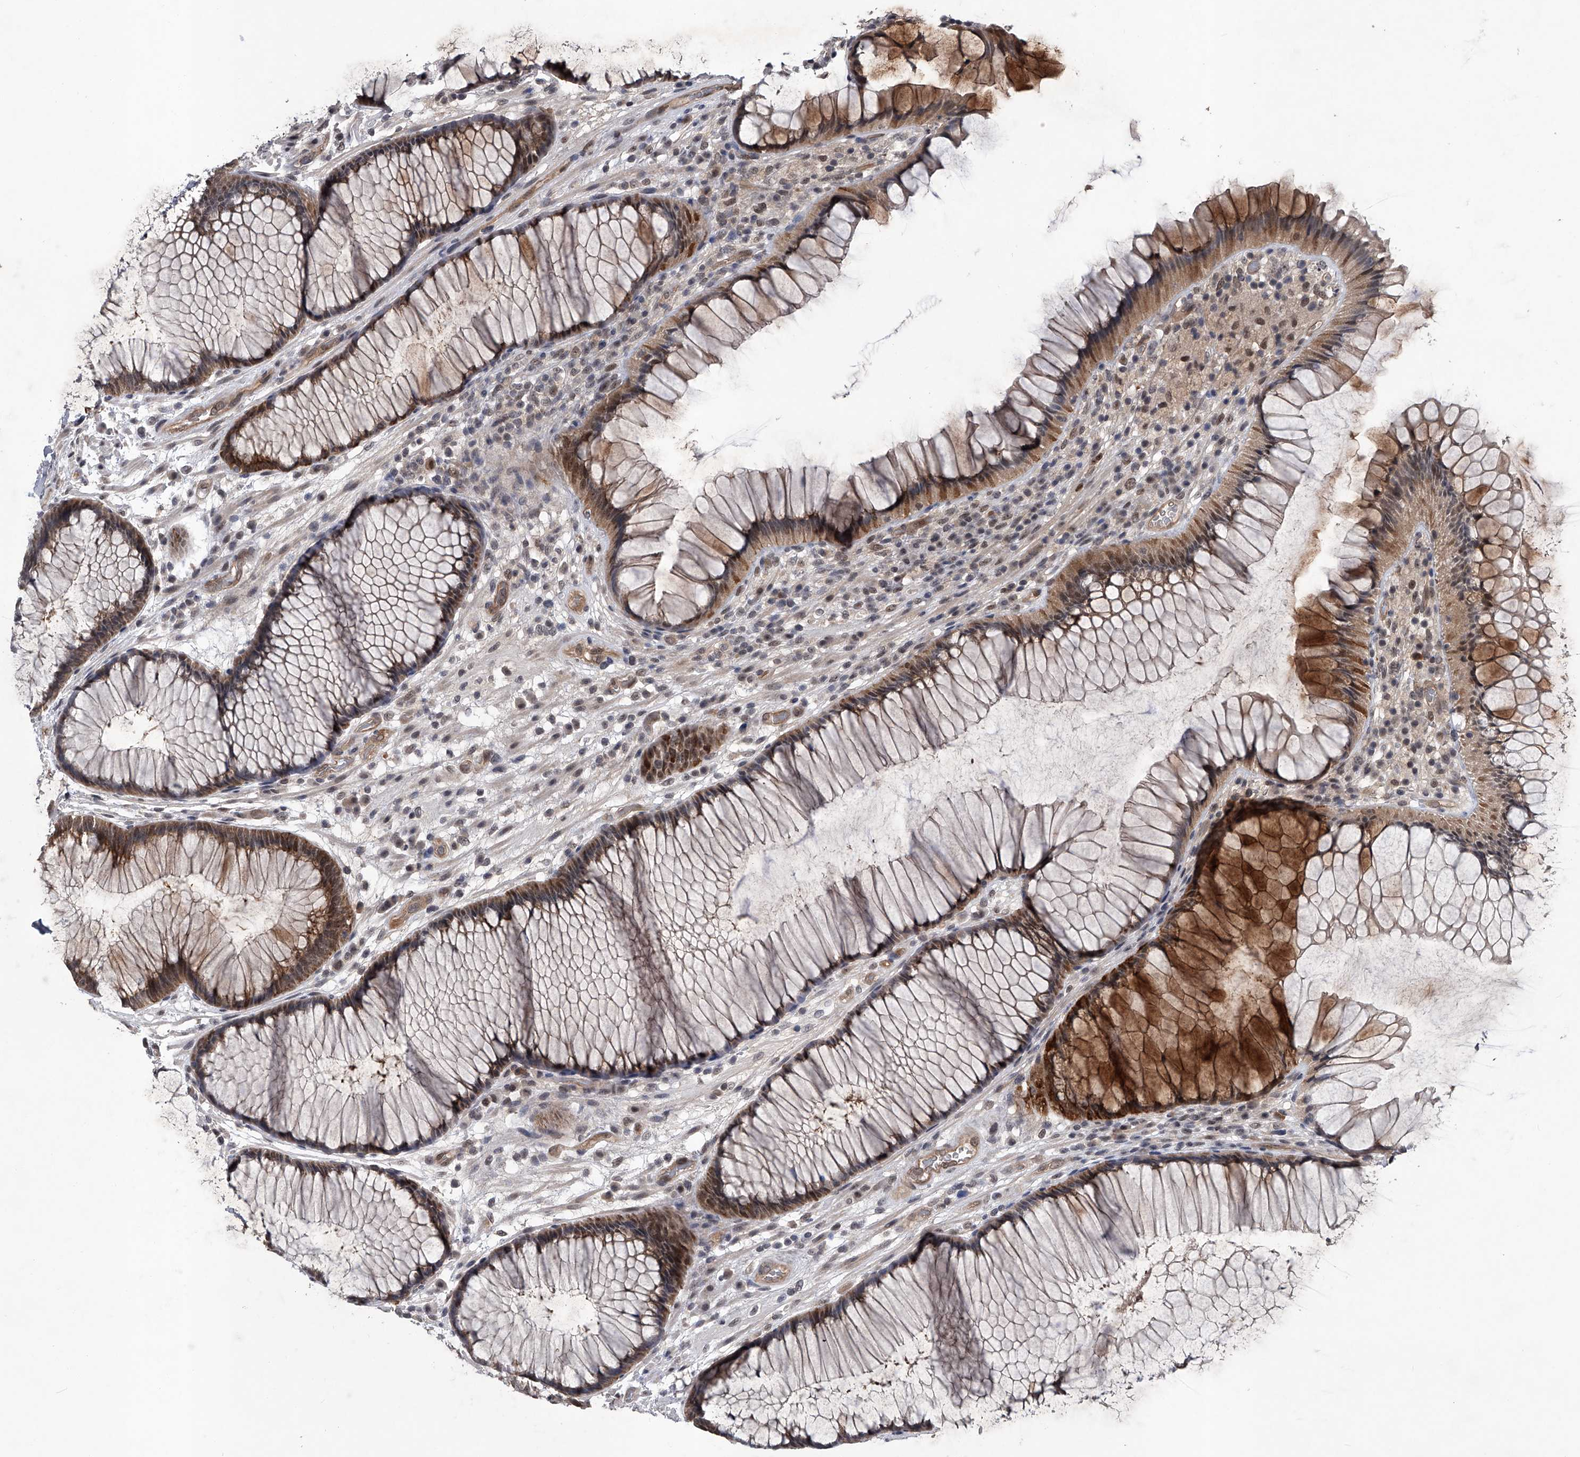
{"staining": {"intensity": "weak", "quantity": "25%-75%", "location": "cytoplasmic/membranous"}, "tissue": "rectum", "cell_type": "Glandular cells", "image_type": "normal", "snomed": [{"axis": "morphology", "description": "Normal tissue, NOS"}, {"axis": "topography", "description": "Rectum"}], "caption": "Weak cytoplasmic/membranous expression for a protein is identified in approximately 25%-75% of glandular cells of normal rectum using IHC.", "gene": "SLC12A8", "patient": {"sex": "male", "age": 51}}